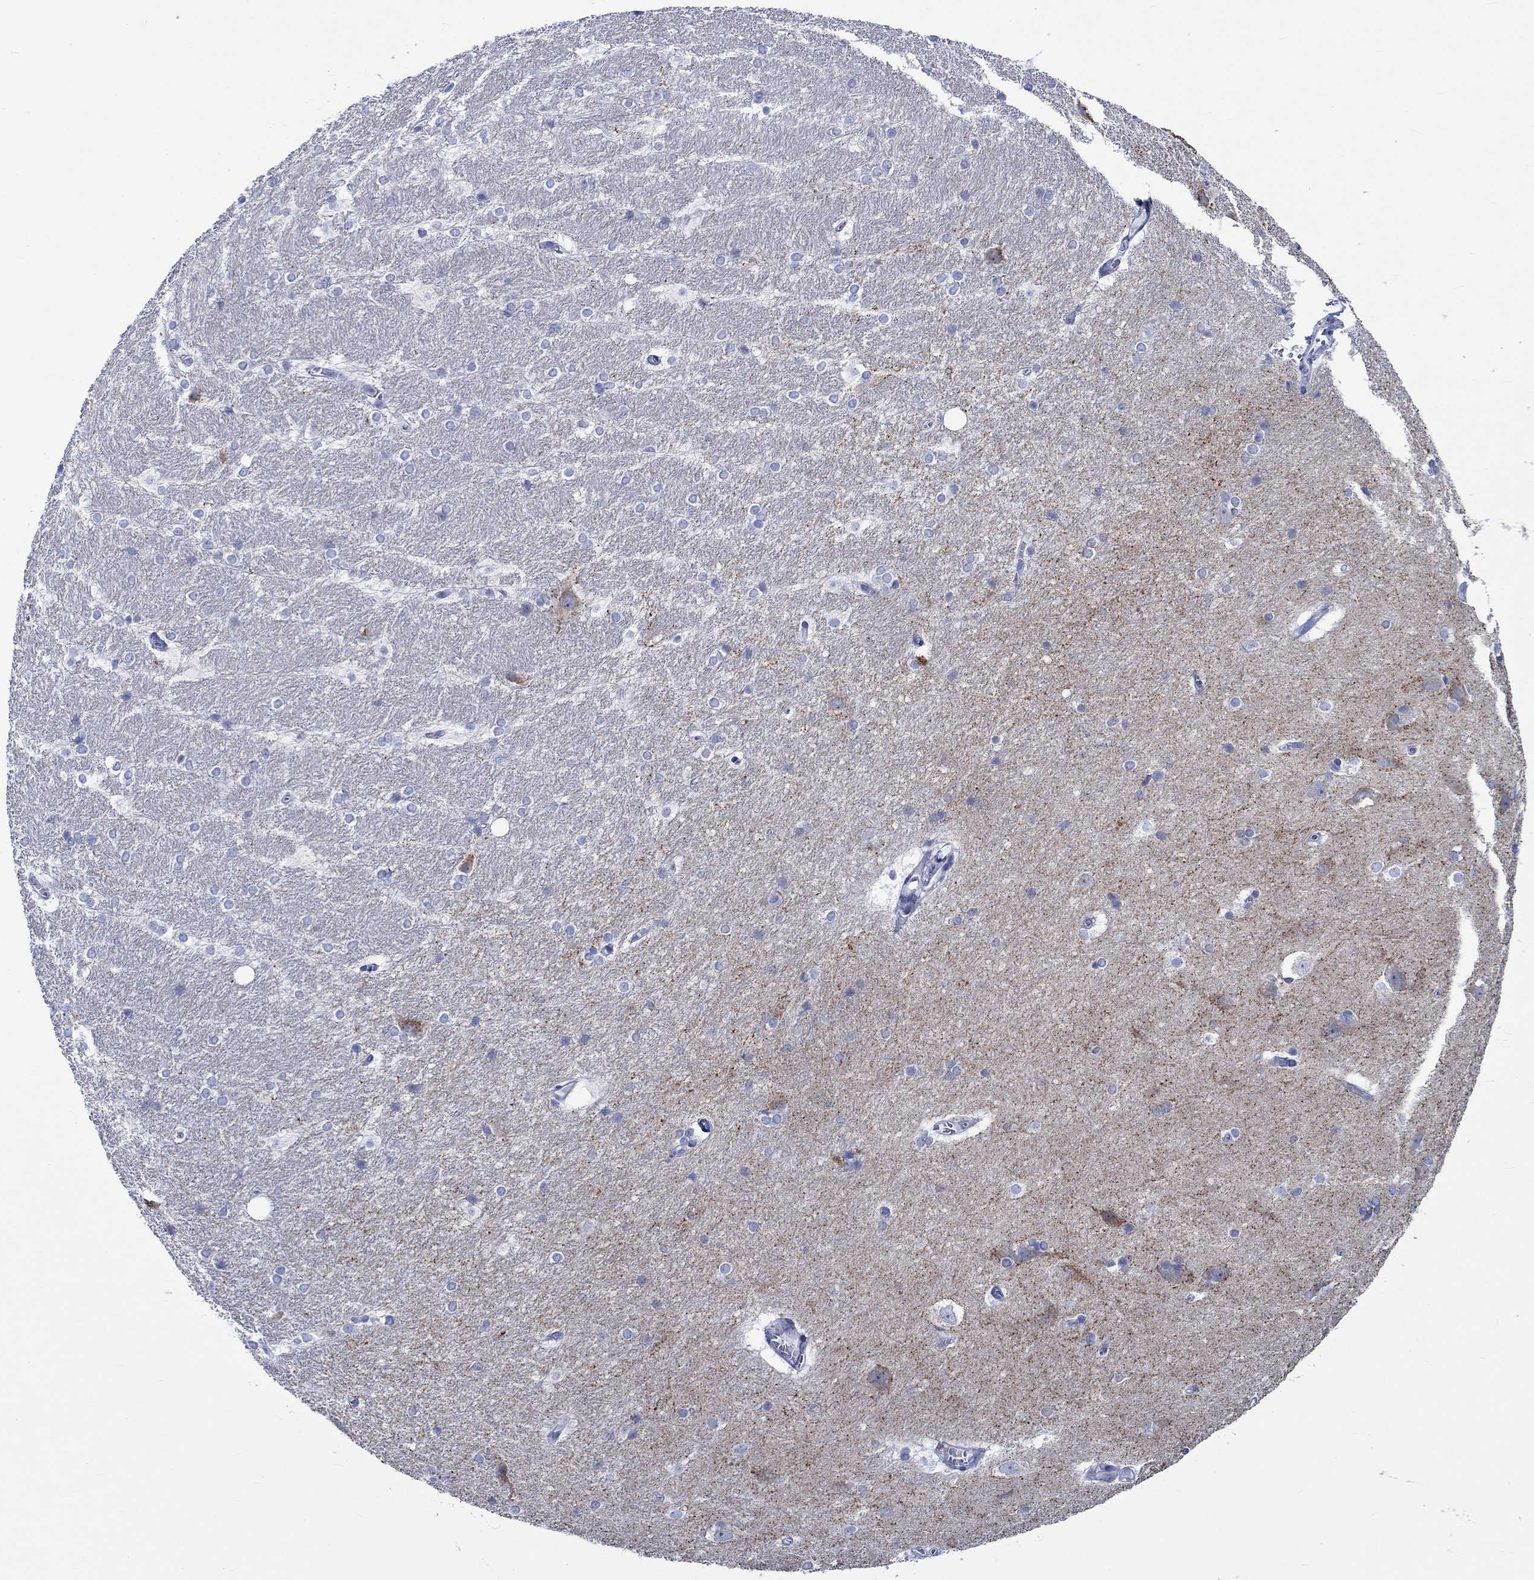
{"staining": {"intensity": "negative", "quantity": "none", "location": "none"}, "tissue": "hippocampus", "cell_type": "Glial cells", "image_type": "normal", "snomed": [{"axis": "morphology", "description": "Normal tissue, NOS"}, {"axis": "topography", "description": "Cerebral cortex"}, {"axis": "topography", "description": "Hippocampus"}], "caption": "Normal hippocampus was stained to show a protein in brown. There is no significant expression in glial cells.", "gene": "PTPRN2", "patient": {"sex": "female", "age": 19}}